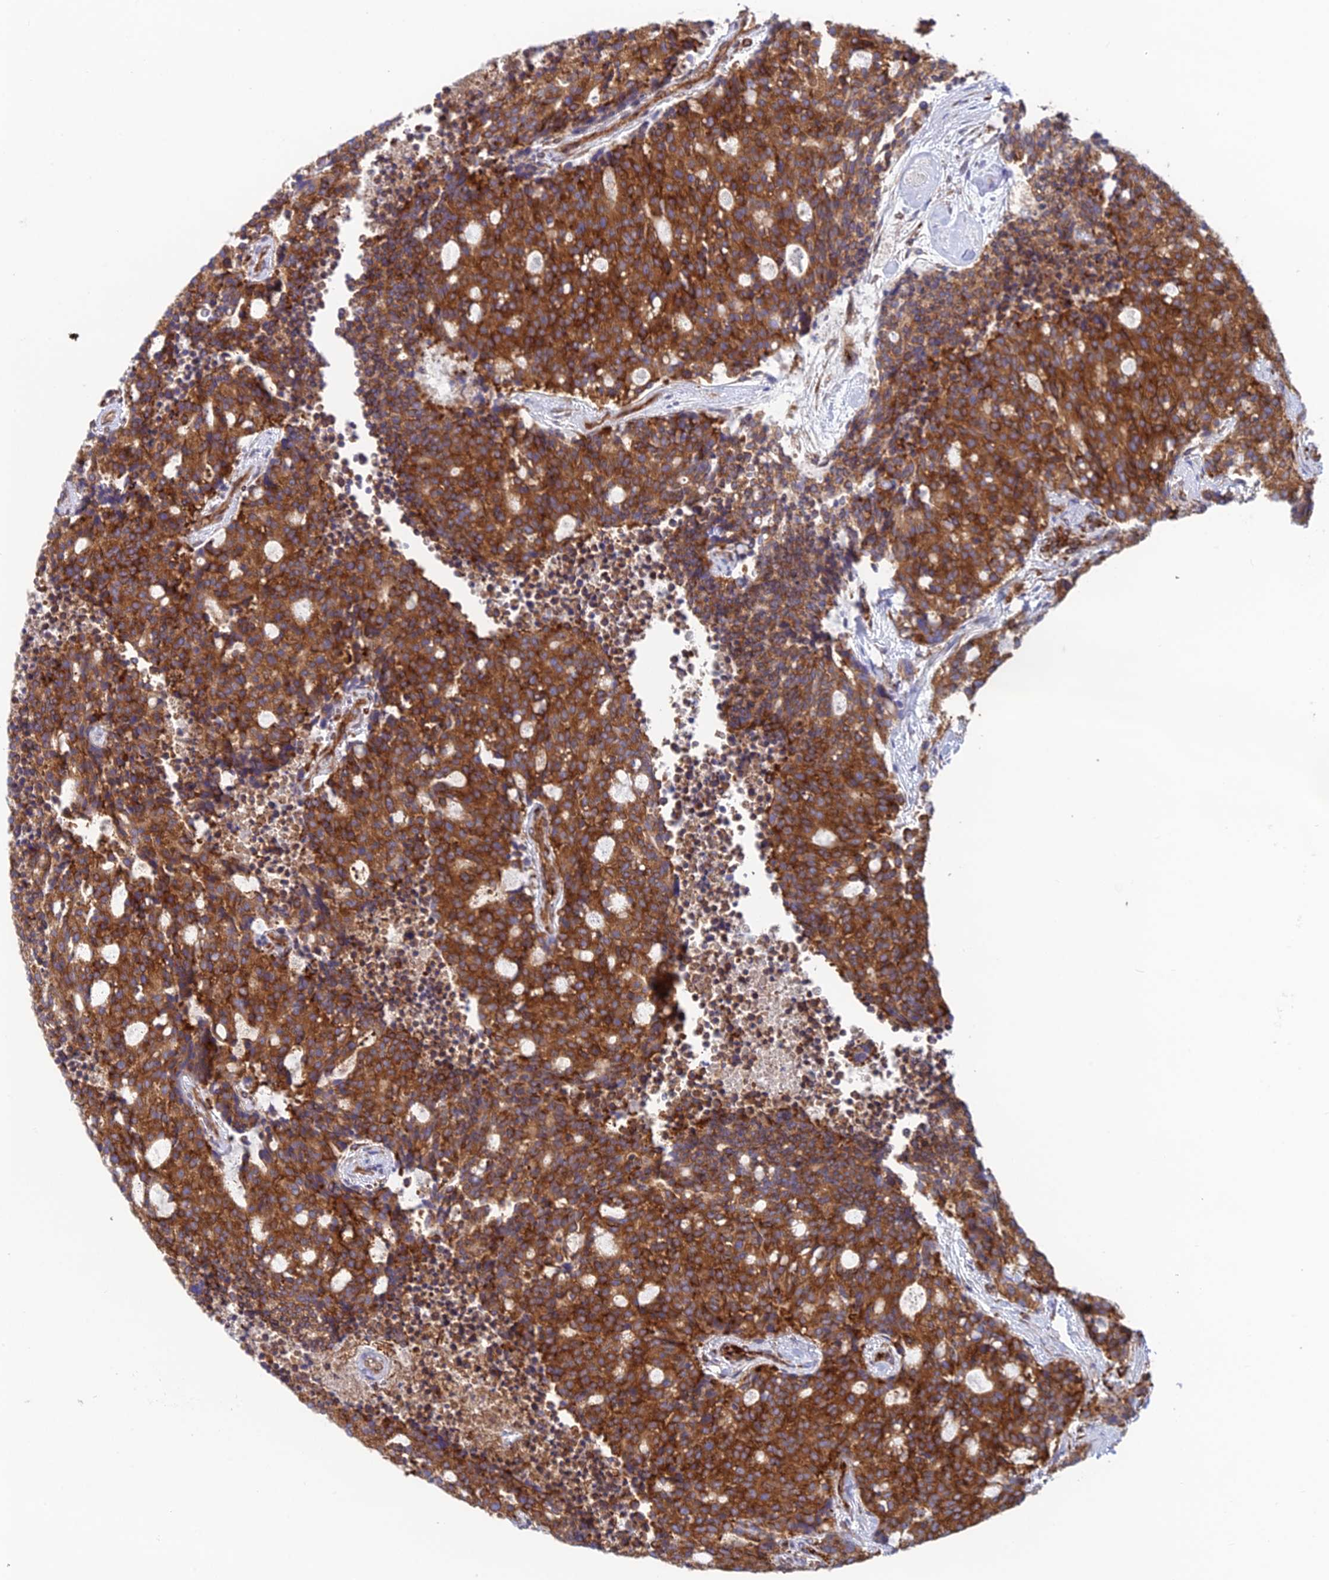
{"staining": {"intensity": "strong", "quantity": ">75%", "location": "cytoplasmic/membranous"}, "tissue": "carcinoid", "cell_type": "Tumor cells", "image_type": "cancer", "snomed": [{"axis": "morphology", "description": "Carcinoid, malignant, NOS"}, {"axis": "topography", "description": "Pancreas"}], "caption": "Strong cytoplasmic/membranous expression is seen in approximately >75% of tumor cells in malignant carcinoid.", "gene": "CCDC69", "patient": {"sex": "female", "age": 54}}